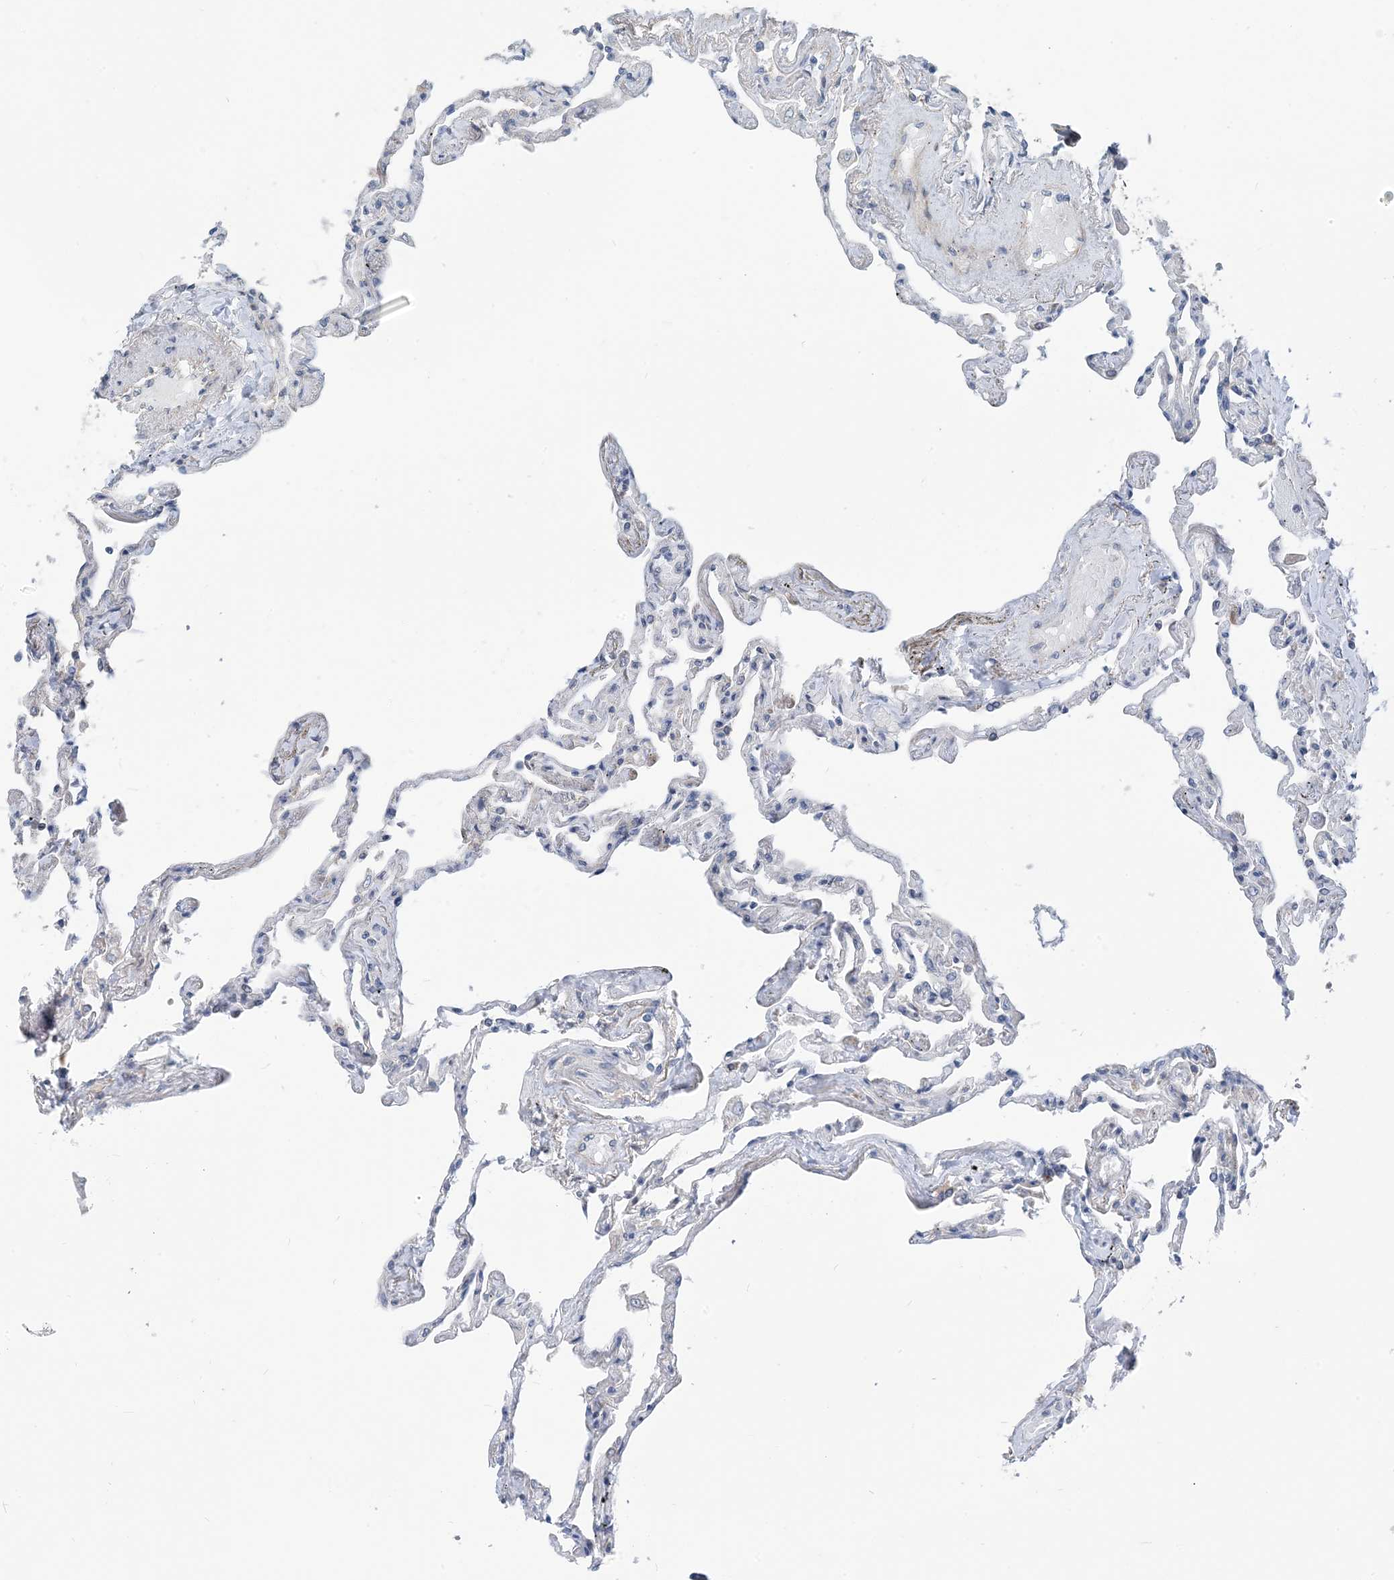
{"staining": {"intensity": "negative", "quantity": "none", "location": "none"}, "tissue": "lung", "cell_type": "Alveolar cells", "image_type": "normal", "snomed": [{"axis": "morphology", "description": "Normal tissue, NOS"}, {"axis": "topography", "description": "Lung"}], "caption": "Immunohistochemistry image of unremarkable human lung stained for a protein (brown), which reveals no staining in alveolar cells.", "gene": "PLEKHA3", "patient": {"sex": "female", "age": 67}}